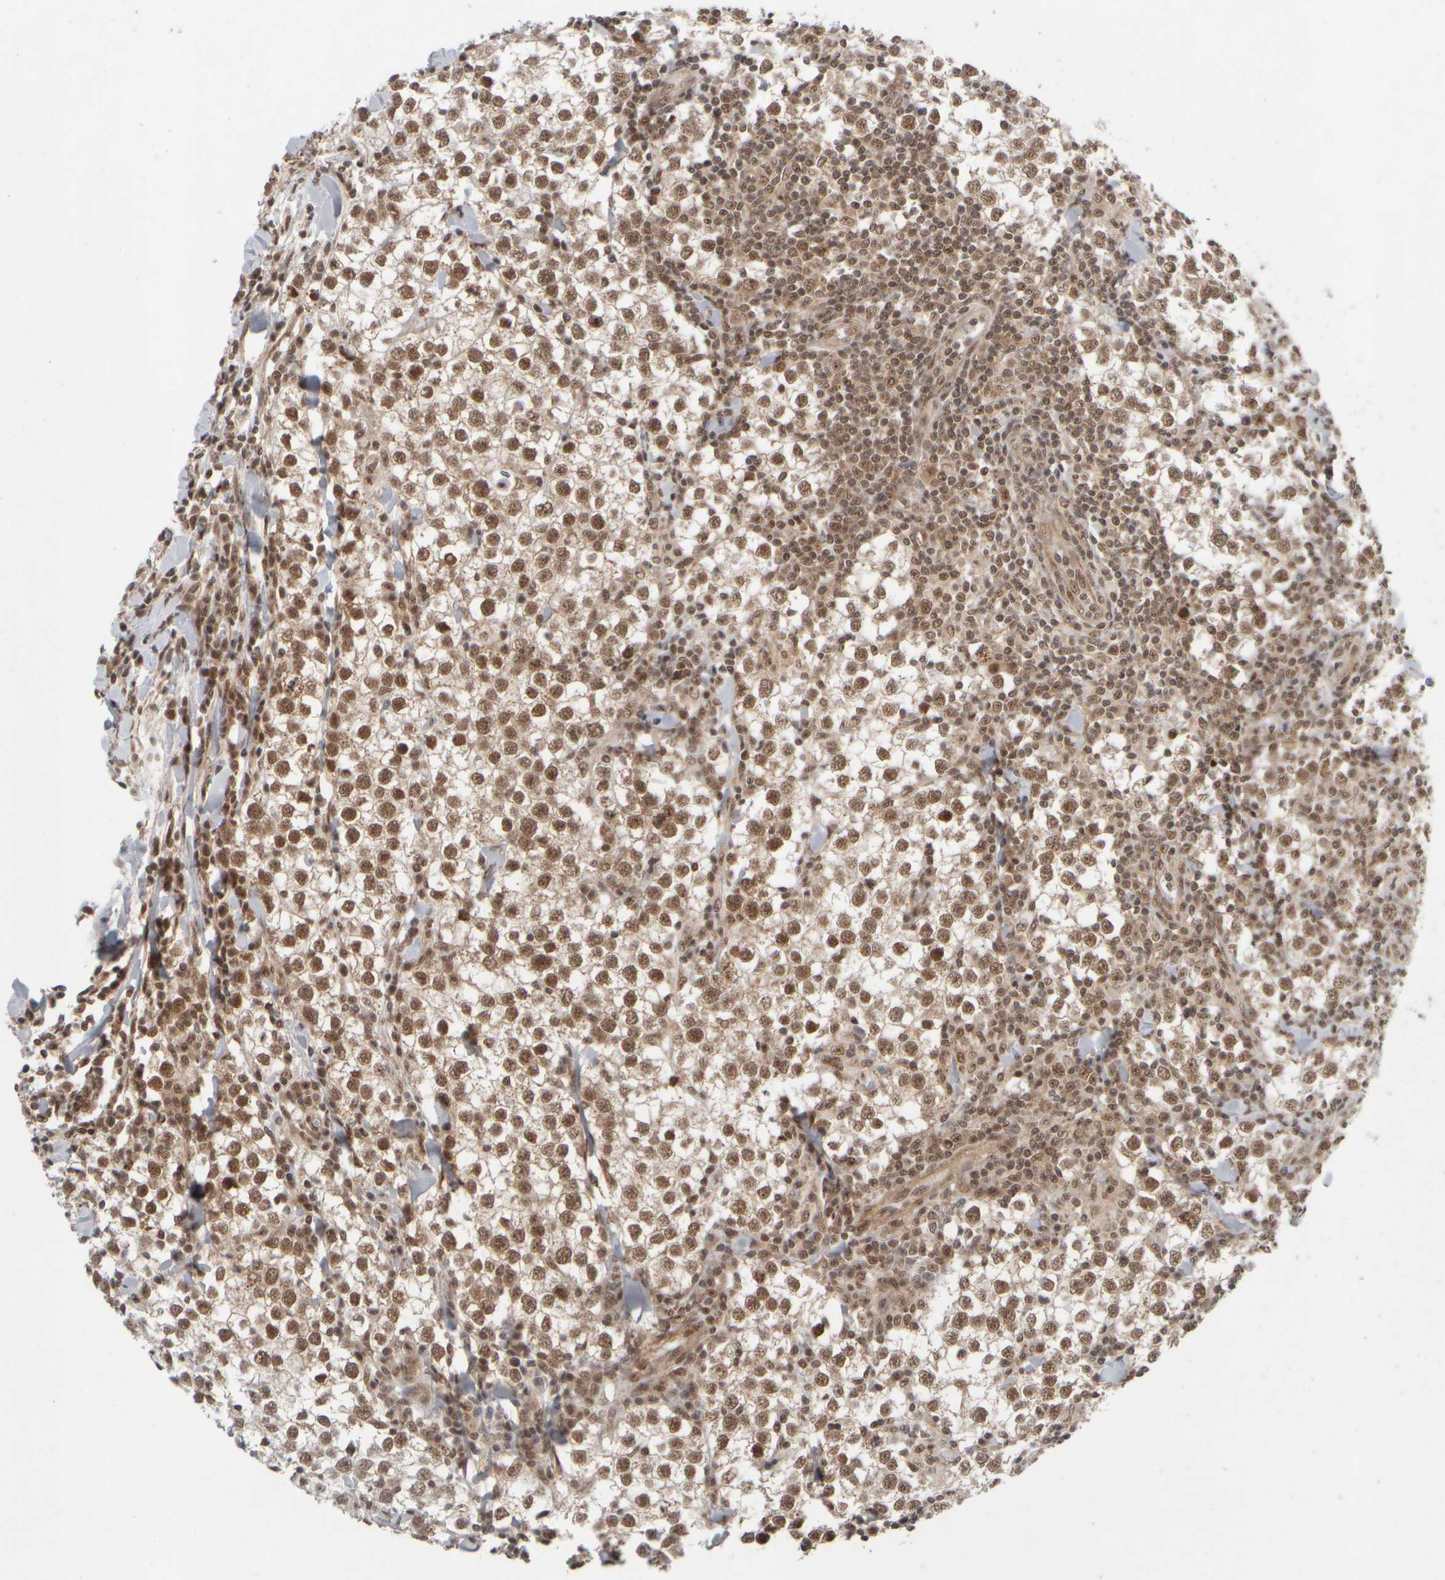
{"staining": {"intensity": "moderate", "quantity": ">75%", "location": "nuclear"}, "tissue": "testis cancer", "cell_type": "Tumor cells", "image_type": "cancer", "snomed": [{"axis": "morphology", "description": "Seminoma, NOS"}, {"axis": "morphology", "description": "Carcinoma, Embryonal, NOS"}, {"axis": "topography", "description": "Testis"}], "caption": "The micrograph demonstrates immunohistochemical staining of testis cancer (seminoma). There is moderate nuclear positivity is seen in about >75% of tumor cells. Nuclei are stained in blue.", "gene": "SYNRG", "patient": {"sex": "male", "age": 36}}